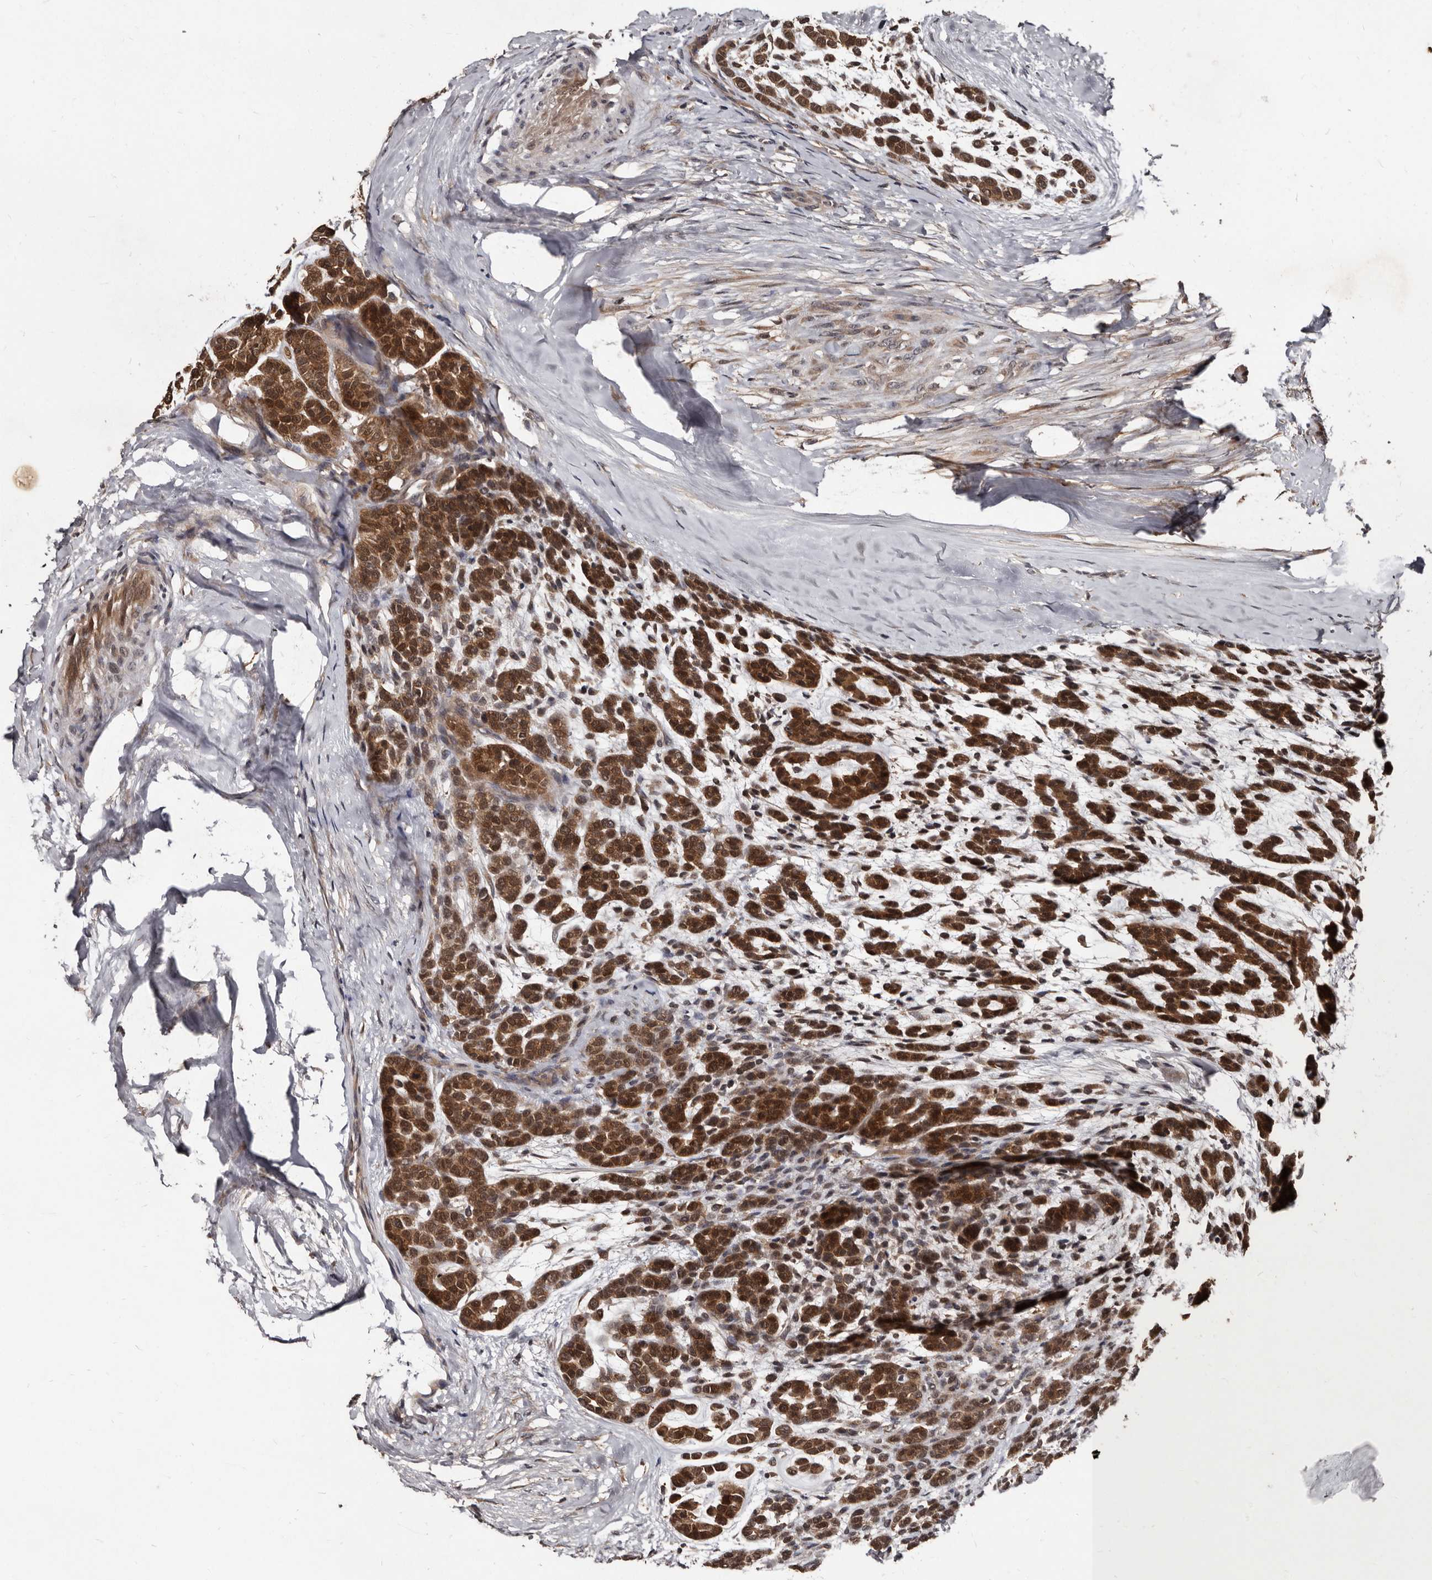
{"staining": {"intensity": "strong", "quantity": ">75%", "location": "cytoplasmic/membranous"}, "tissue": "head and neck cancer", "cell_type": "Tumor cells", "image_type": "cancer", "snomed": [{"axis": "morphology", "description": "Adenocarcinoma, NOS"}, {"axis": "morphology", "description": "Adenoma, NOS"}, {"axis": "topography", "description": "Head-Neck"}], "caption": "Strong cytoplasmic/membranous positivity for a protein is identified in about >75% of tumor cells of head and neck cancer (adenoma) using immunohistochemistry (IHC).", "gene": "PMVK", "patient": {"sex": "female", "age": 55}}